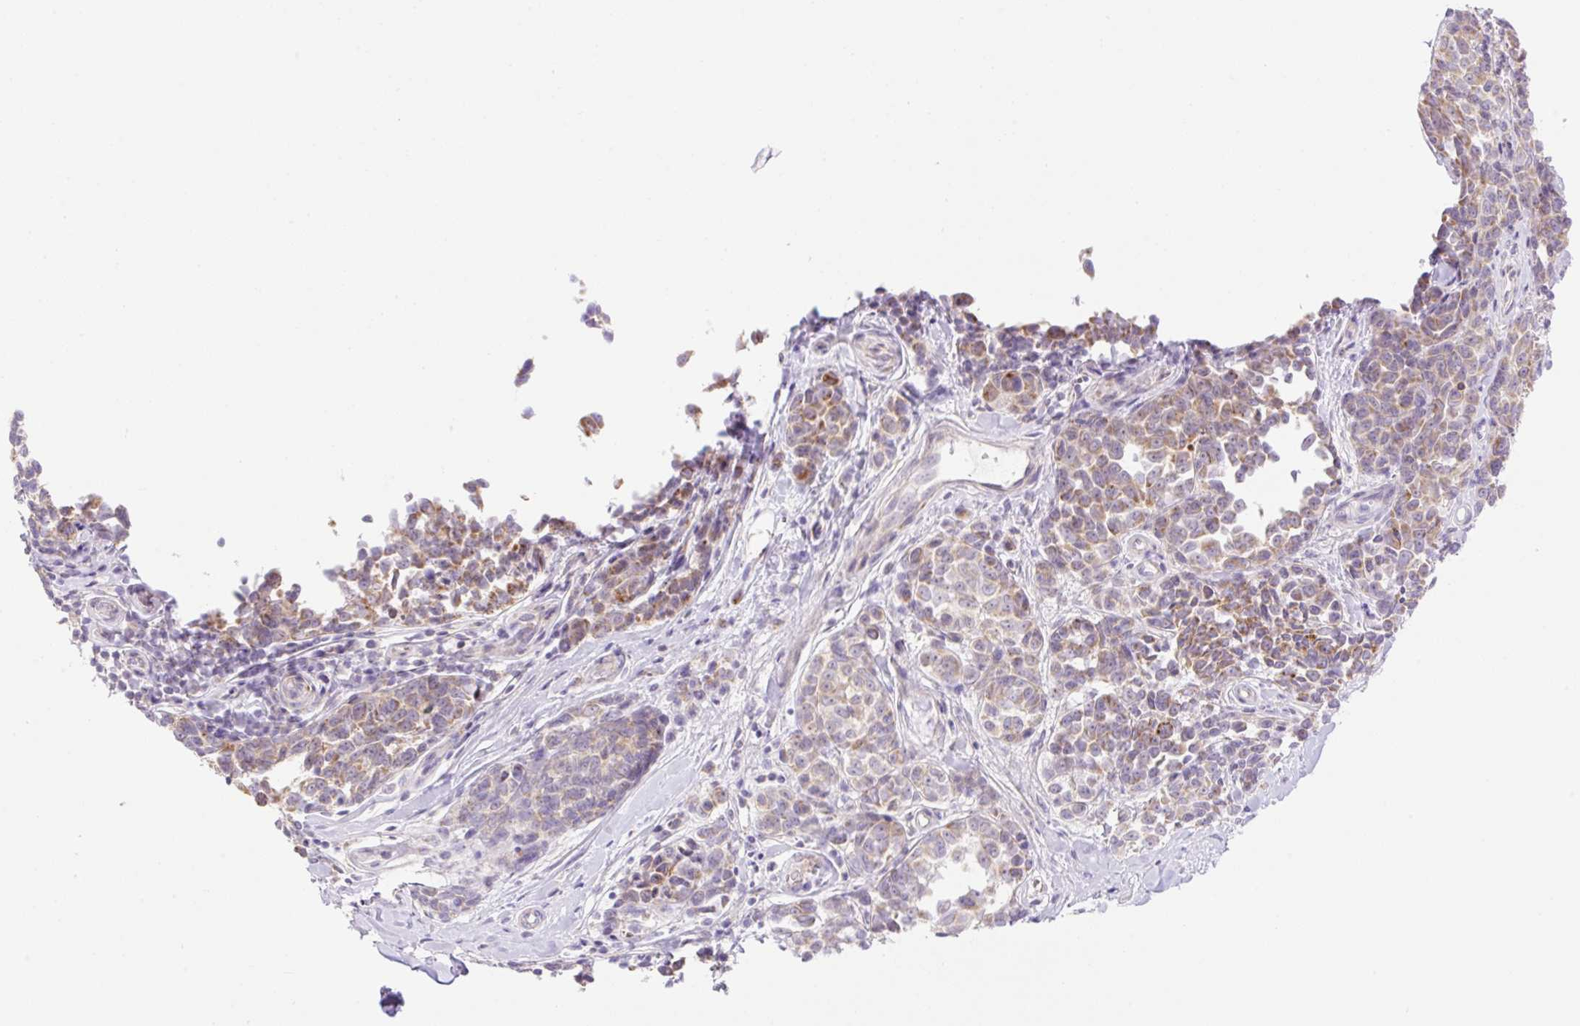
{"staining": {"intensity": "moderate", "quantity": ">75%", "location": "cytoplasmic/membranous"}, "tissue": "melanoma", "cell_type": "Tumor cells", "image_type": "cancer", "snomed": [{"axis": "morphology", "description": "Malignant melanoma, NOS"}, {"axis": "topography", "description": "Skin"}], "caption": "This is an image of IHC staining of malignant melanoma, which shows moderate staining in the cytoplasmic/membranous of tumor cells.", "gene": "VPS25", "patient": {"sex": "female", "age": 64}}